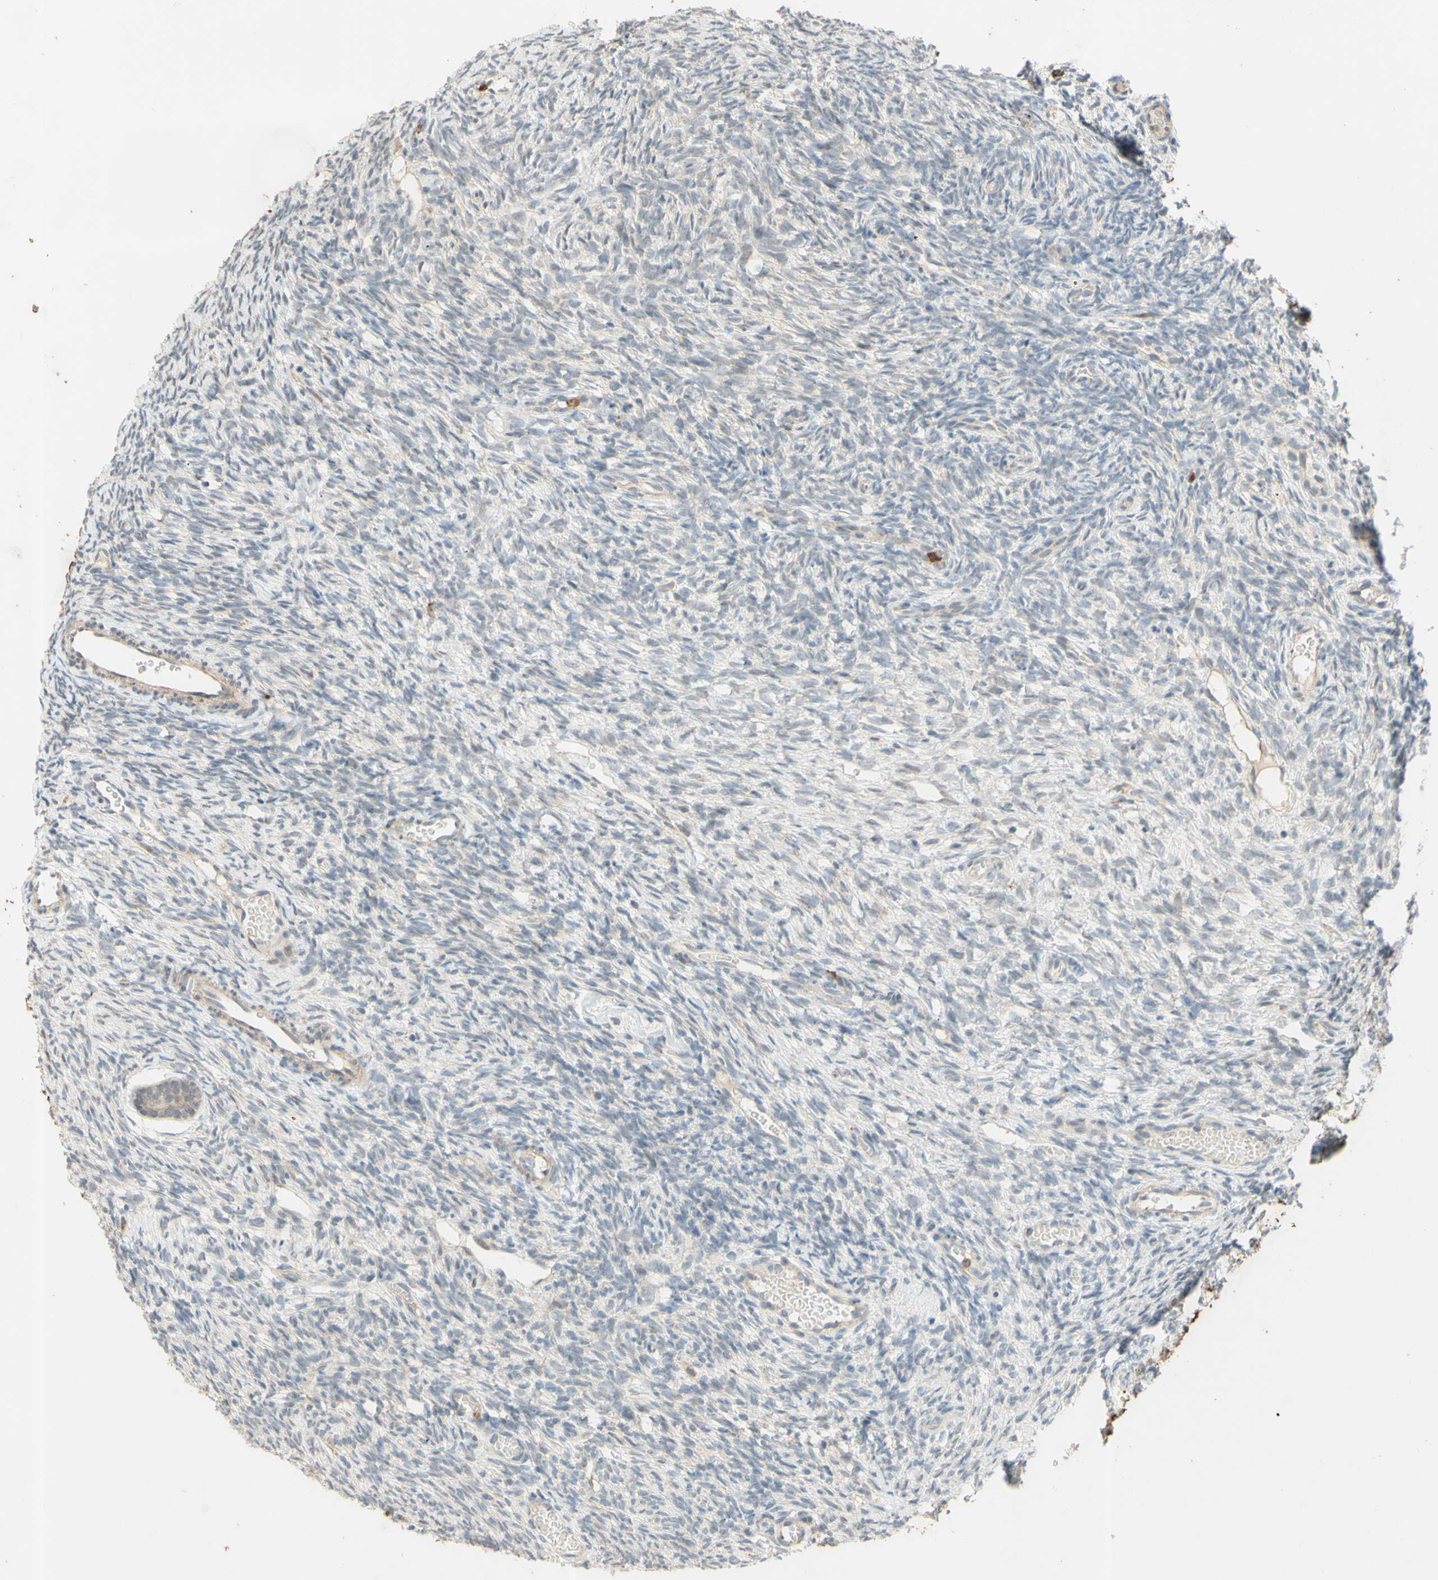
{"staining": {"intensity": "negative", "quantity": "none", "location": "none"}, "tissue": "ovary", "cell_type": "Ovarian stroma cells", "image_type": "normal", "snomed": [{"axis": "morphology", "description": "Normal tissue, NOS"}, {"axis": "topography", "description": "Ovary"}], "caption": "Ovarian stroma cells are negative for protein expression in unremarkable human ovary. Nuclei are stained in blue.", "gene": "GATA1", "patient": {"sex": "female", "age": 35}}